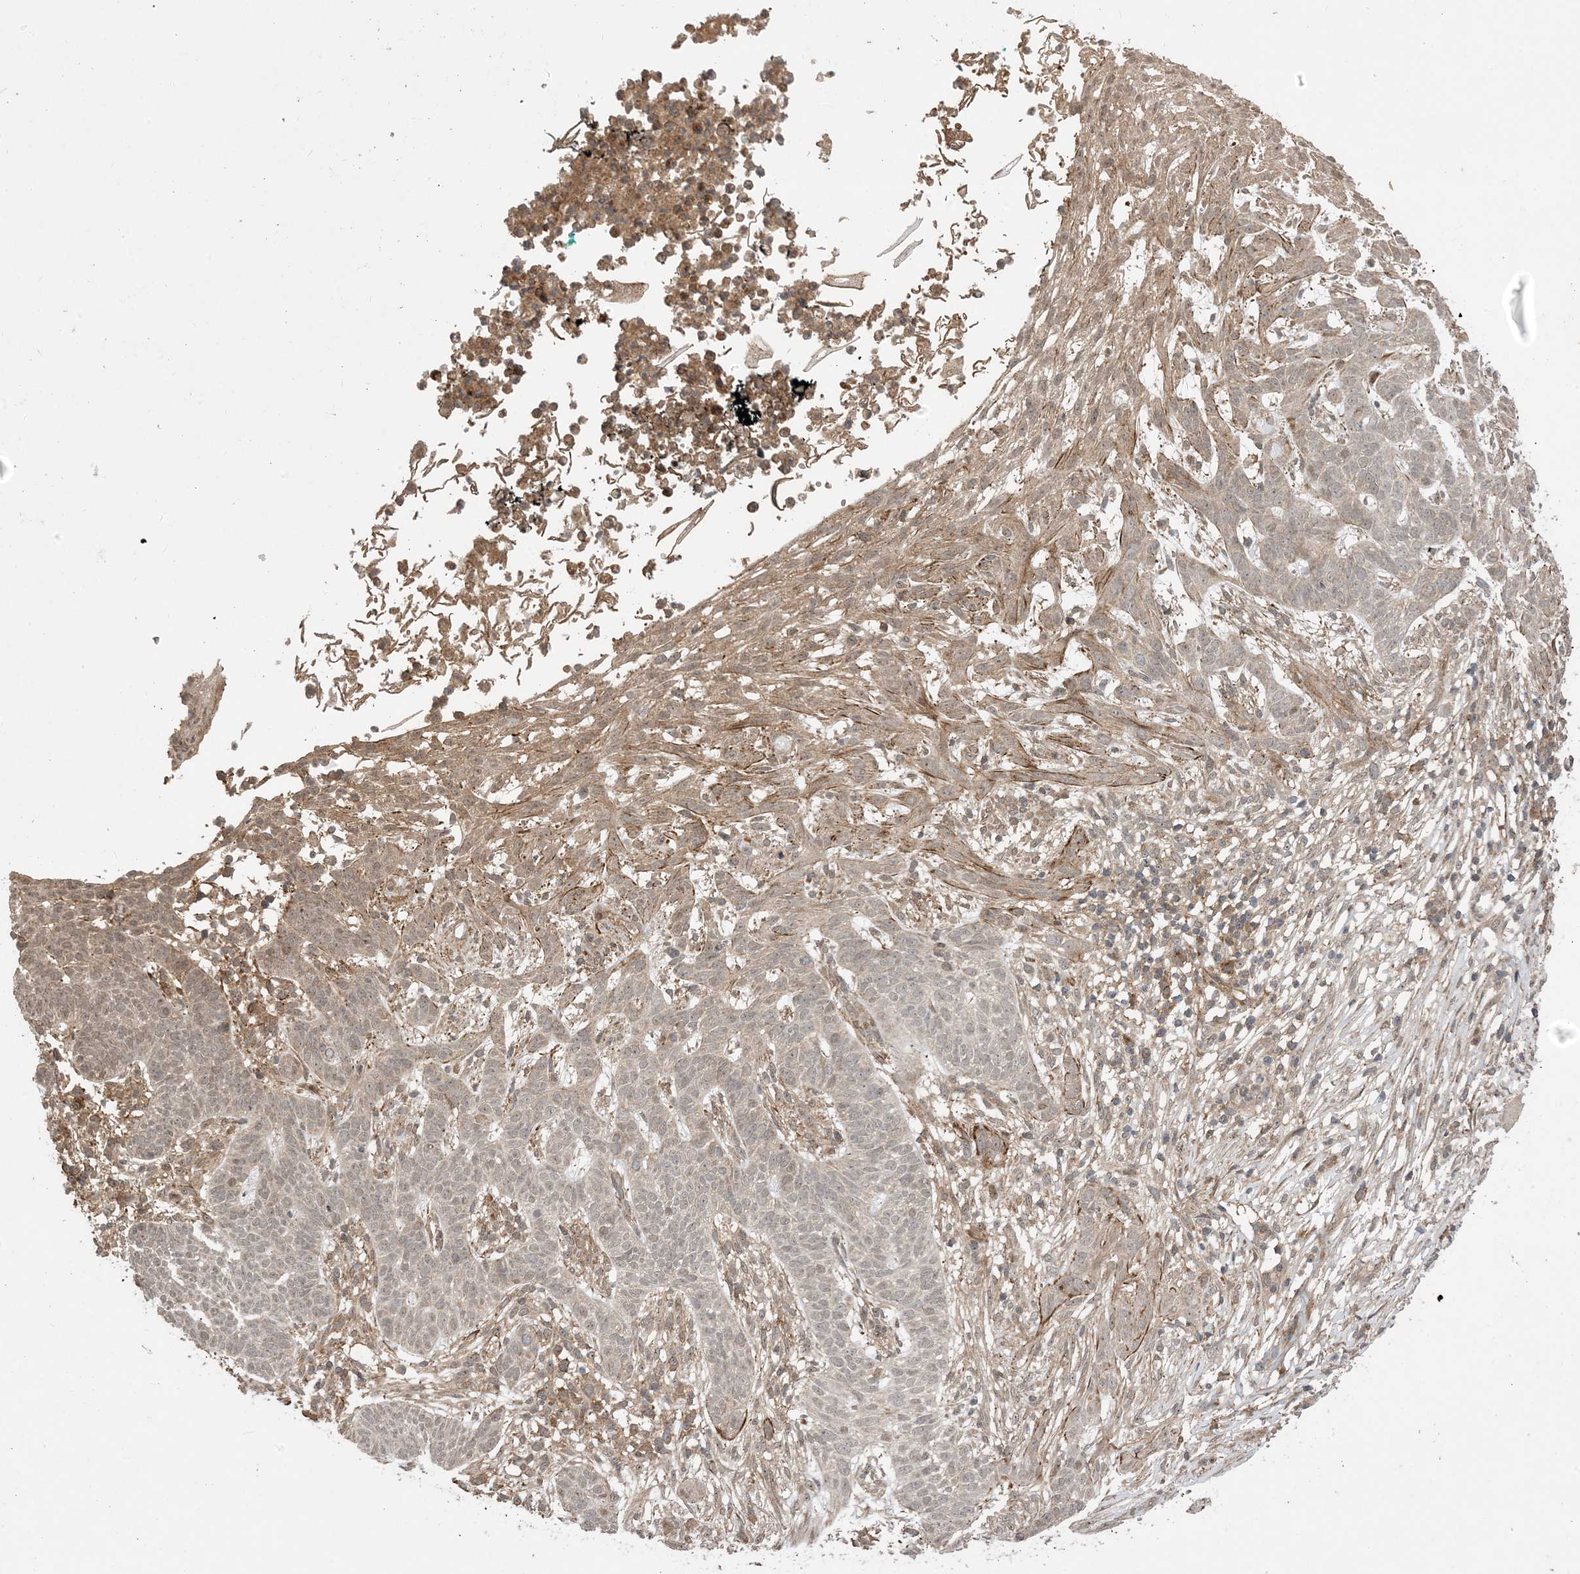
{"staining": {"intensity": "weak", "quantity": "25%-75%", "location": "cytoplasmic/membranous,nuclear"}, "tissue": "skin cancer", "cell_type": "Tumor cells", "image_type": "cancer", "snomed": [{"axis": "morphology", "description": "Normal tissue, NOS"}, {"axis": "morphology", "description": "Basal cell carcinoma"}, {"axis": "topography", "description": "Skin"}], "caption": "Immunohistochemical staining of human basal cell carcinoma (skin) demonstrates weak cytoplasmic/membranous and nuclear protein staining in approximately 25%-75% of tumor cells. (IHC, brightfield microscopy, high magnification).", "gene": "ZNF511", "patient": {"sex": "male", "age": 64}}